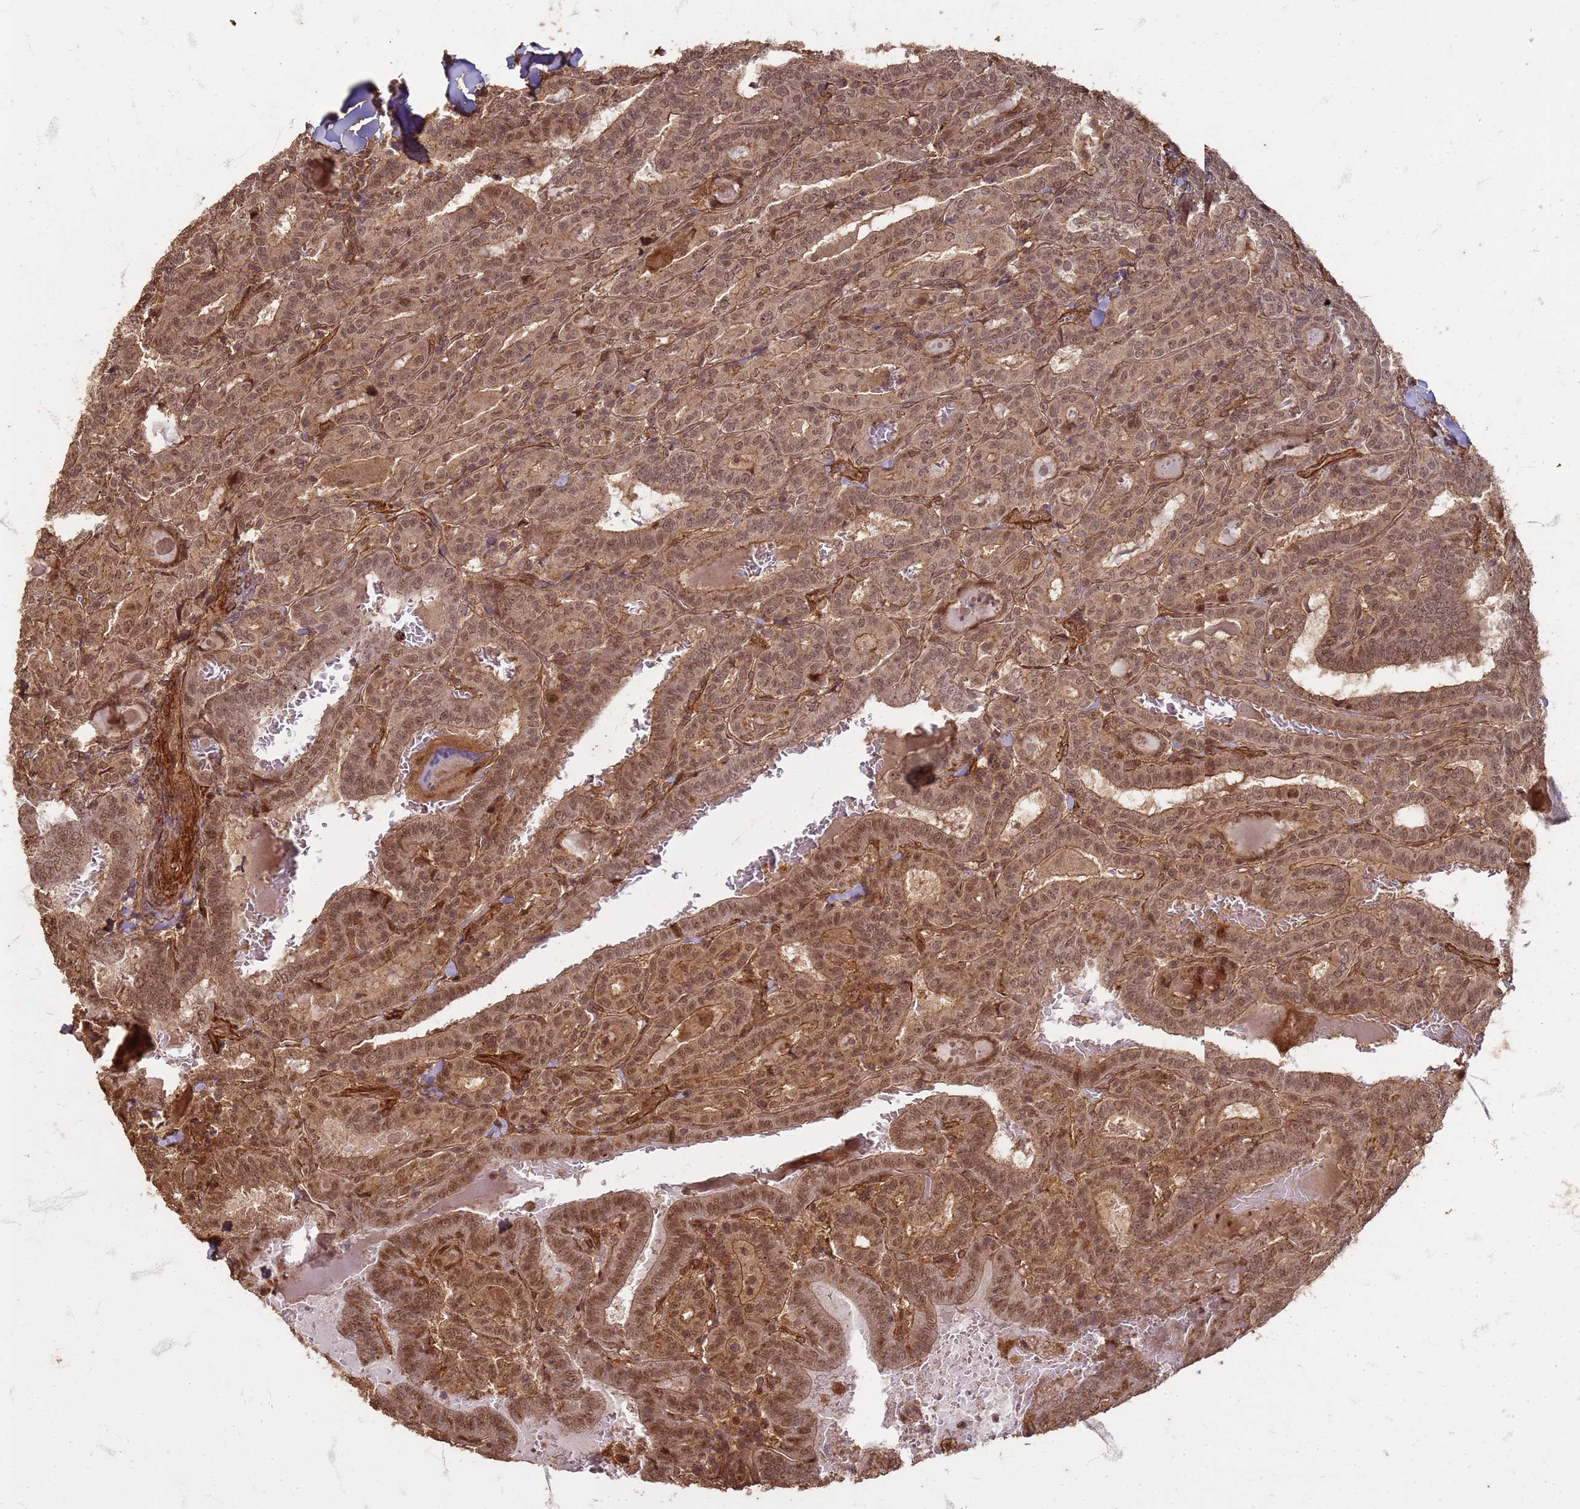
{"staining": {"intensity": "moderate", "quantity": ">75%", "location": "cytoplasmic/membranous,nuclear"}, "tissue": "thyroid cancer", "cell_type": "Tumor cells", "image_type": "cancer", "snomed": [{"axis": "morphology", "description": "Papillary adenocarcinoma, NOS"}, {"axis": "topography", "description": "Thyroid gland"}], "caption": "Immunohistochemical staining of human thyroid papillary adenocarcinoma reveals medium levels of moderate cytoplasmic/membranous and nuclear protein staining in approximately >75% of tumor cells.", "gene": "KIF26A", "patient": {"sex": "female", "age": 72}}